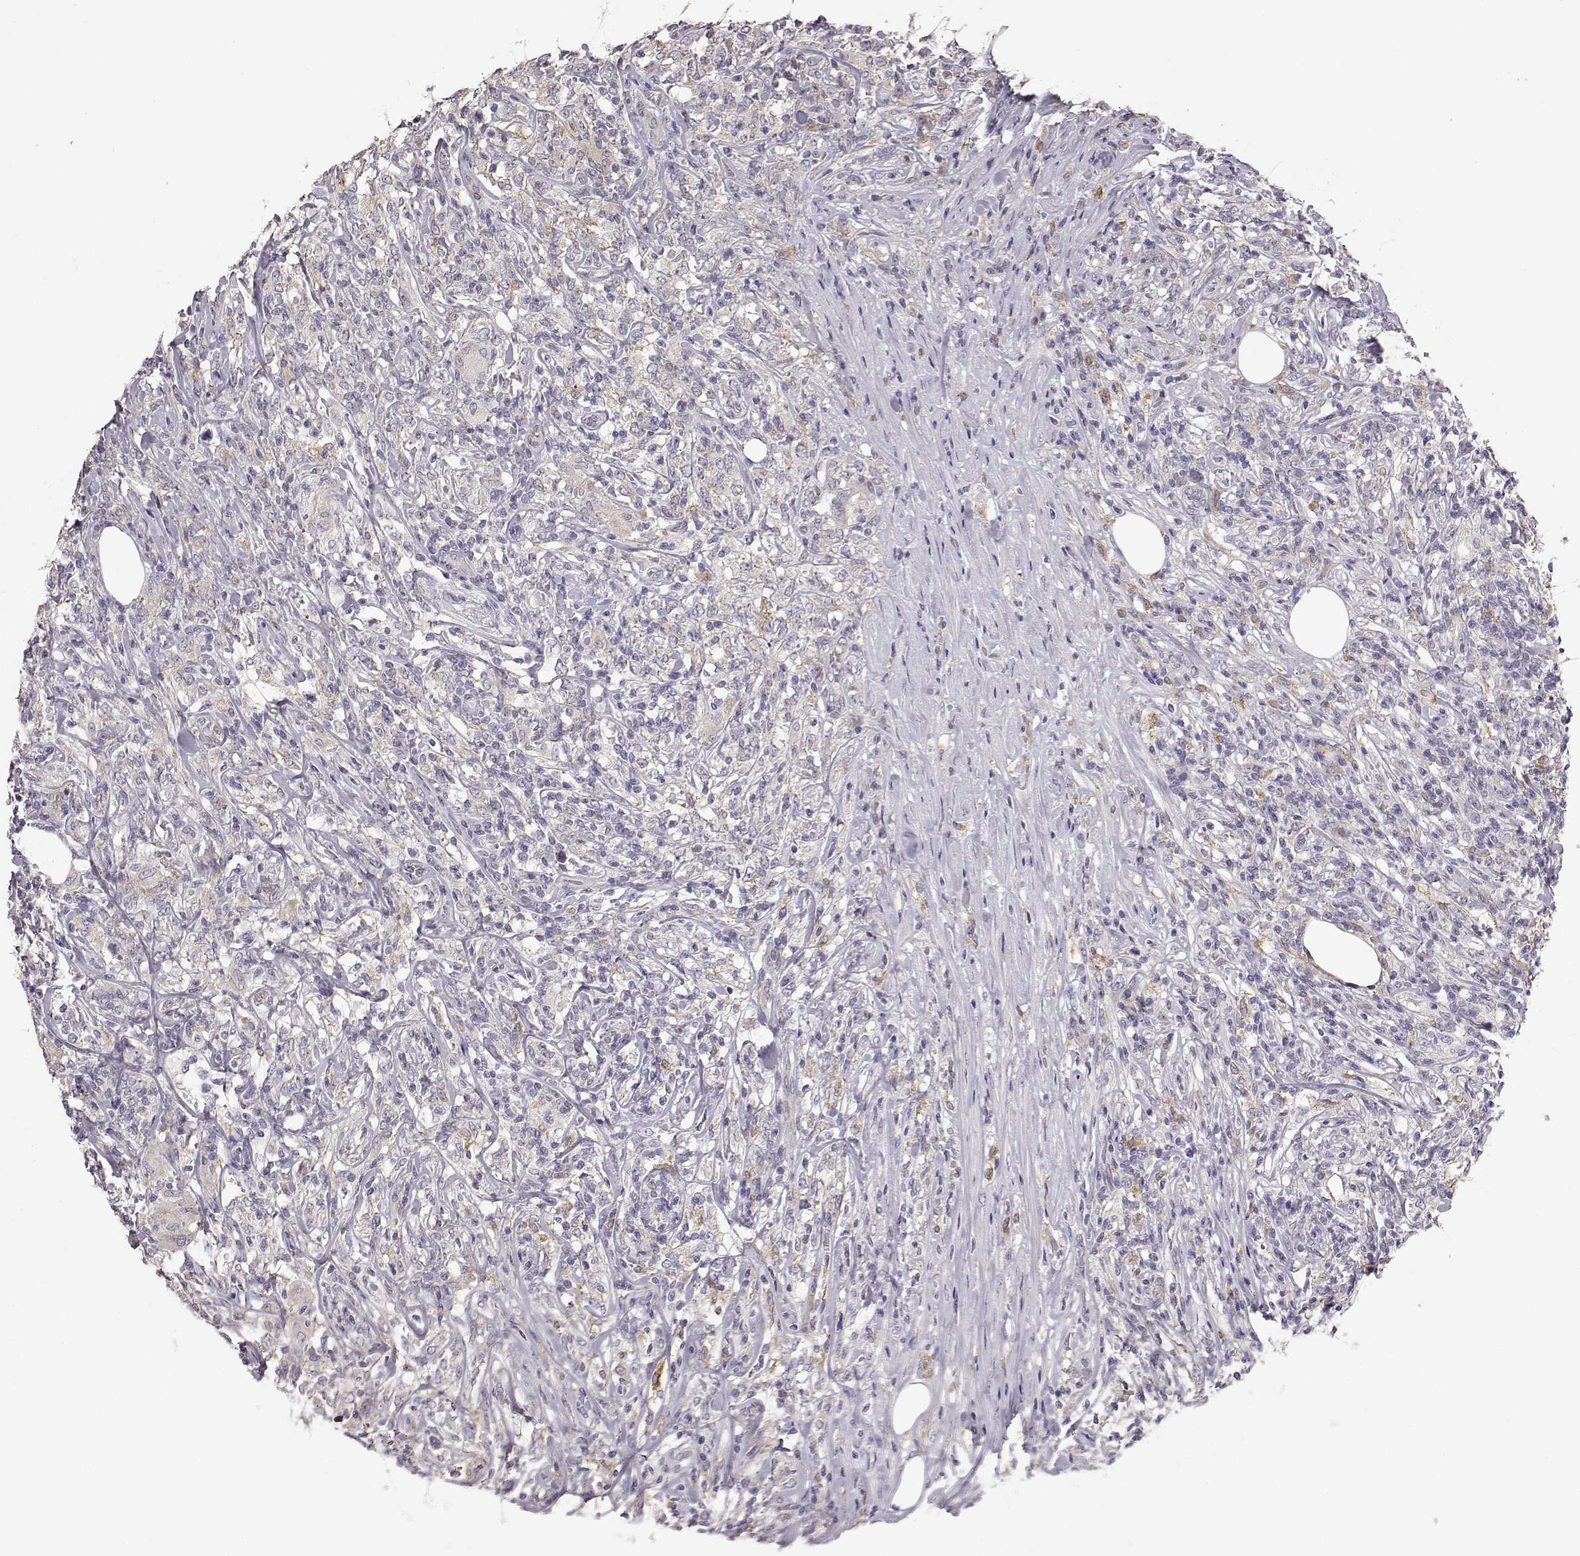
{"staining": {"intensity": "negative", "quantity": "none", "location": "none"}, "tissue": "lymphoma", "cell_type": "Tumor cells", "image_type": "cancer", "snomed": [{"axis": "morphology", "description": "Malignant lymphoma, non-Hodgkin's type, High grade"}, {"axis": "topography", "description": "Lymph node"}], "caption": "The histopathology image reveals no staining of tumor cells in malignant lymphoma, non-Hodgkin's type (high-grade).", "gene": "GHR", "patient": {"sex": "female", "age": 84}}